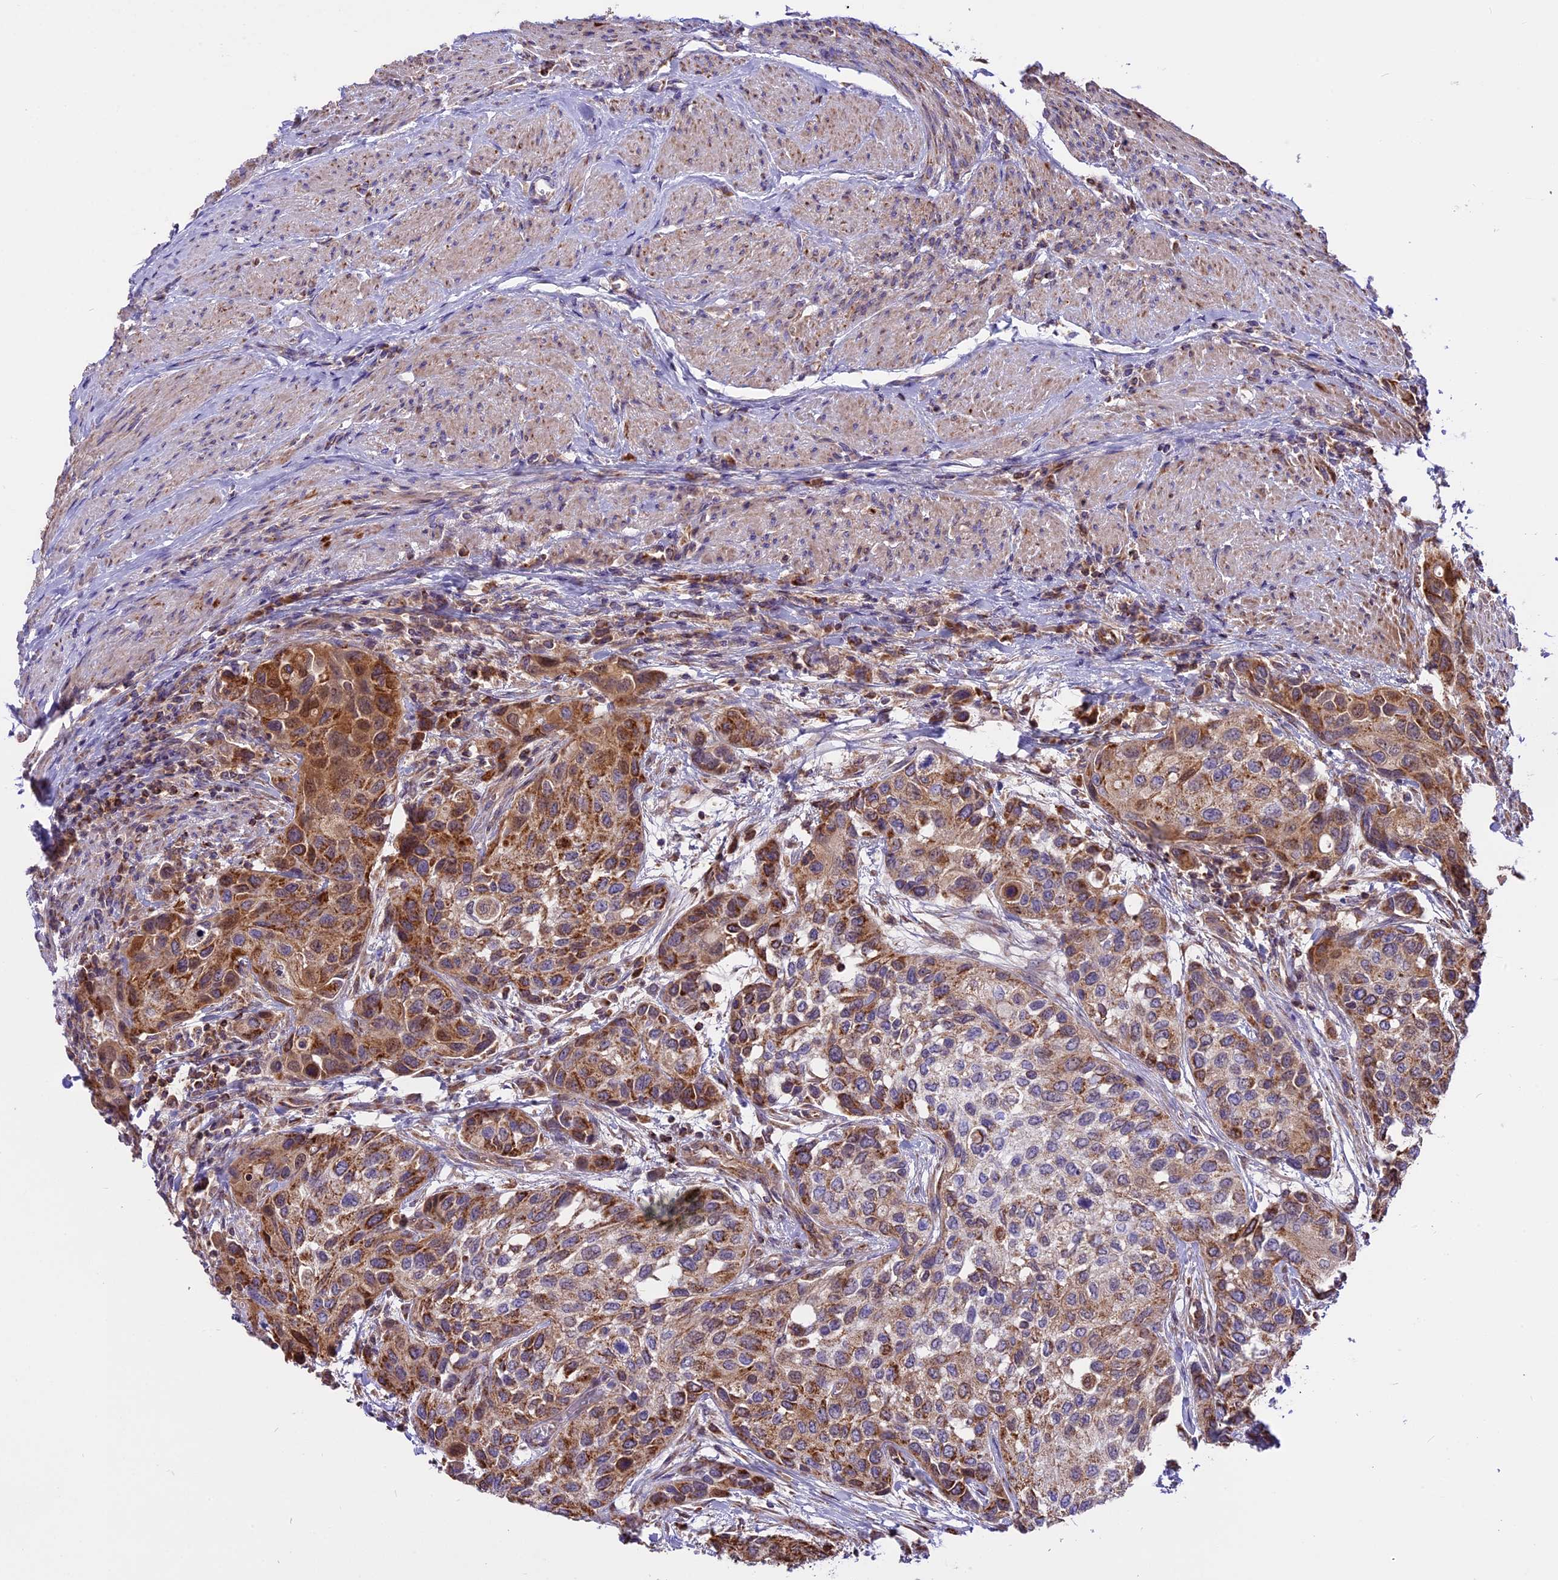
{"staining": {"intensity": "moderate", "quantity": "25%-75%", "location": "cytoplasmic/membranous"}, "tissue": "urothelial cancer", "cell_type": "Tumor cells", "image_type": "cancer", "snomed": [{"axis": "morphology", "description": "Normal tissue, NOS"}, {"axis": "morphology", "description": "Urothelial carcinoma, High grade"}, {"axis": "topography", "description": "Vascular tissue"}, {"axis": "topography", "description": "Urinary bladder"}], "caption": "The histopathology image demonstrates a brown stain indicating the presence of a protein in the cytoplasmic/membranous of tumor cells in high-grade urothelial carcinoma.", "gene": "COX17", "patient": {"sex": "female", "age": 56}}